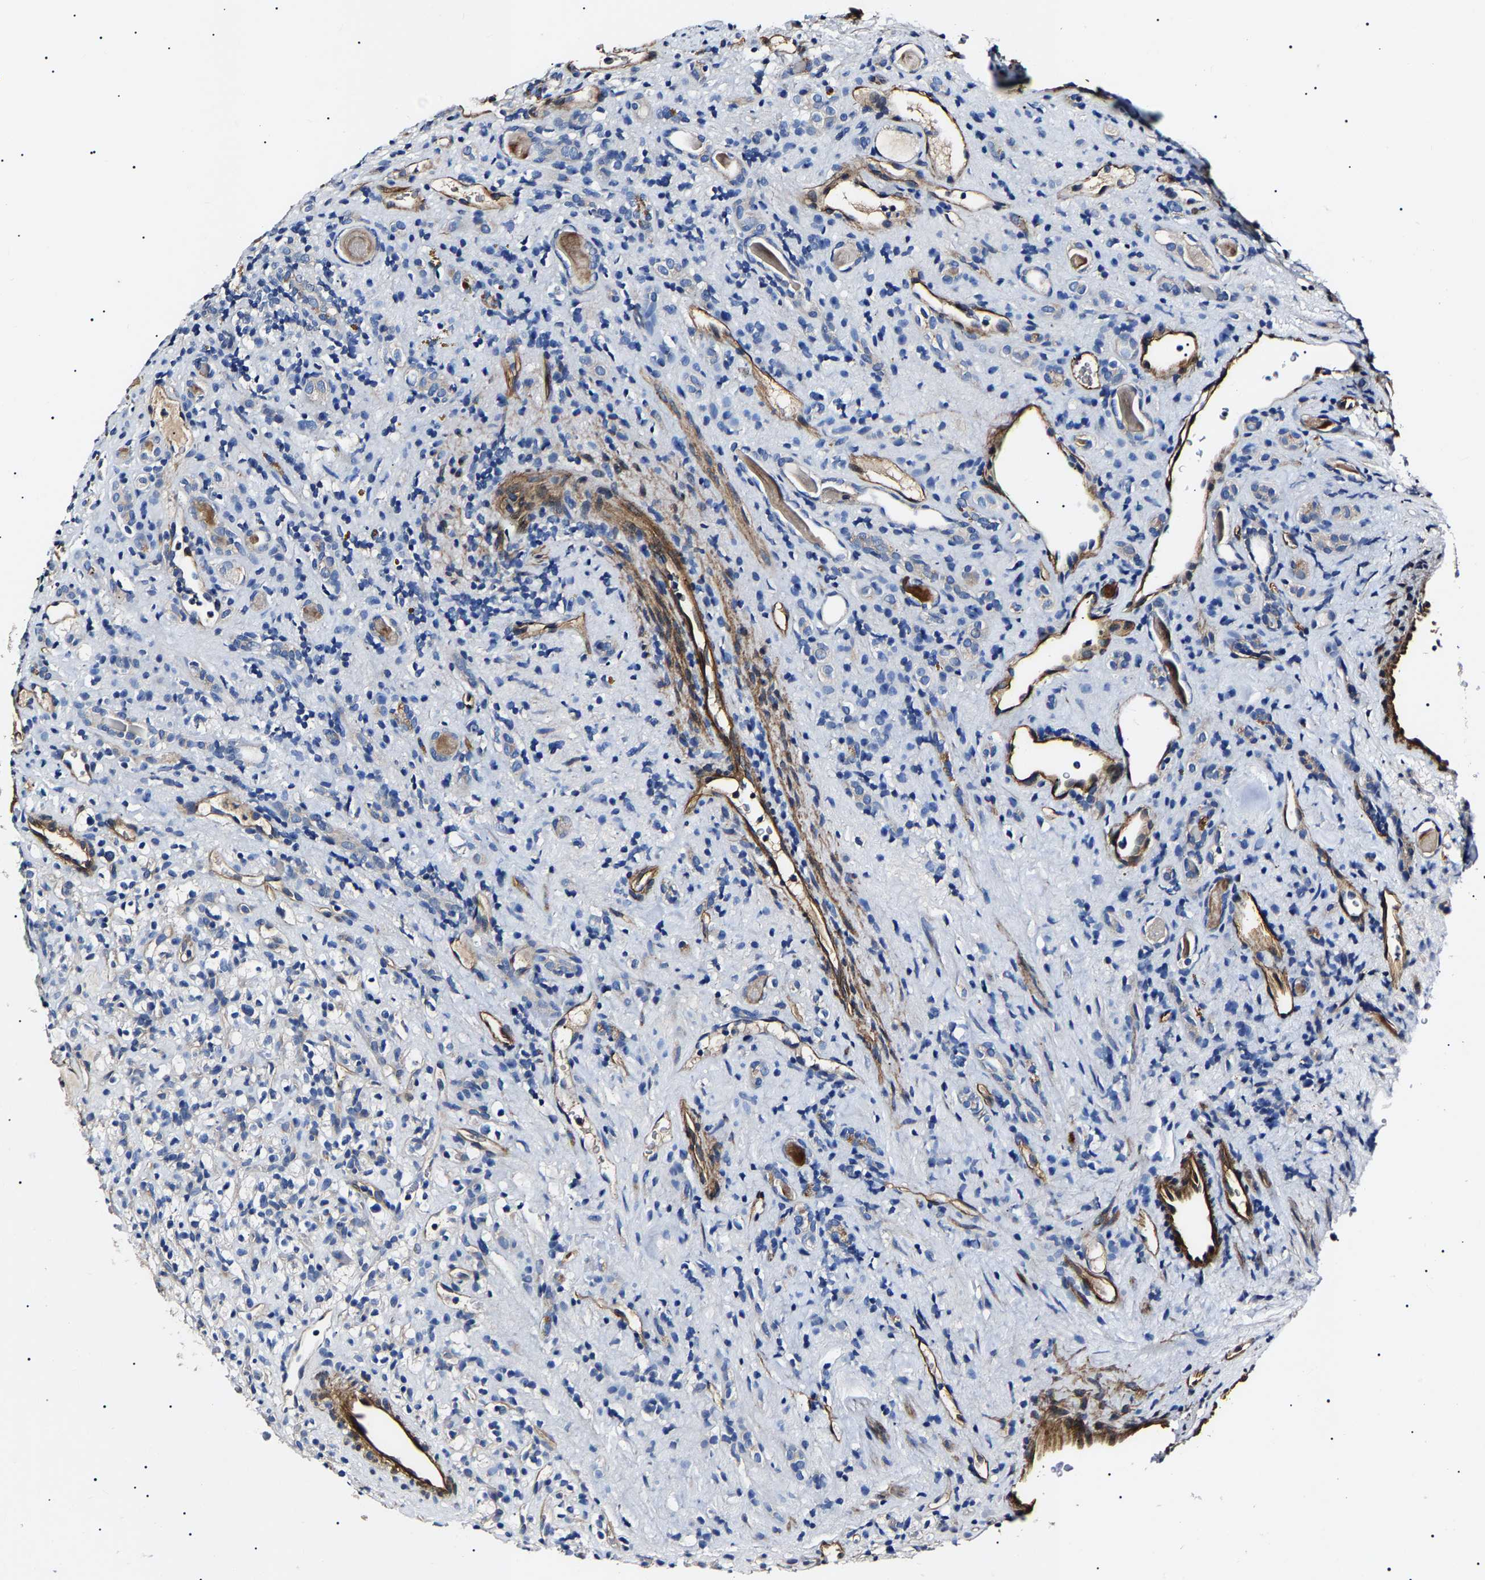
{"staining": {"intensity": "negative", "quantity": "none", "location": "none"}, "tissue": "renal cancer", "cell_type": "Tumor cells", "image_type": "cancer", "snomed": [{"axis": "morphology", "description": "Normal tissue, NOS"}, {"axis": "morphology", "description": "Adenocarcinoma, NOS"}, {"axis": "topography", "description": "Kidney"}], "caption": "Immunohistochemical staining of renal adenocarcinoma demonstrates no significant positivity in tumor cells.", "gene": "KLHL42", "patient": {"sex": "female", "age": 72}}